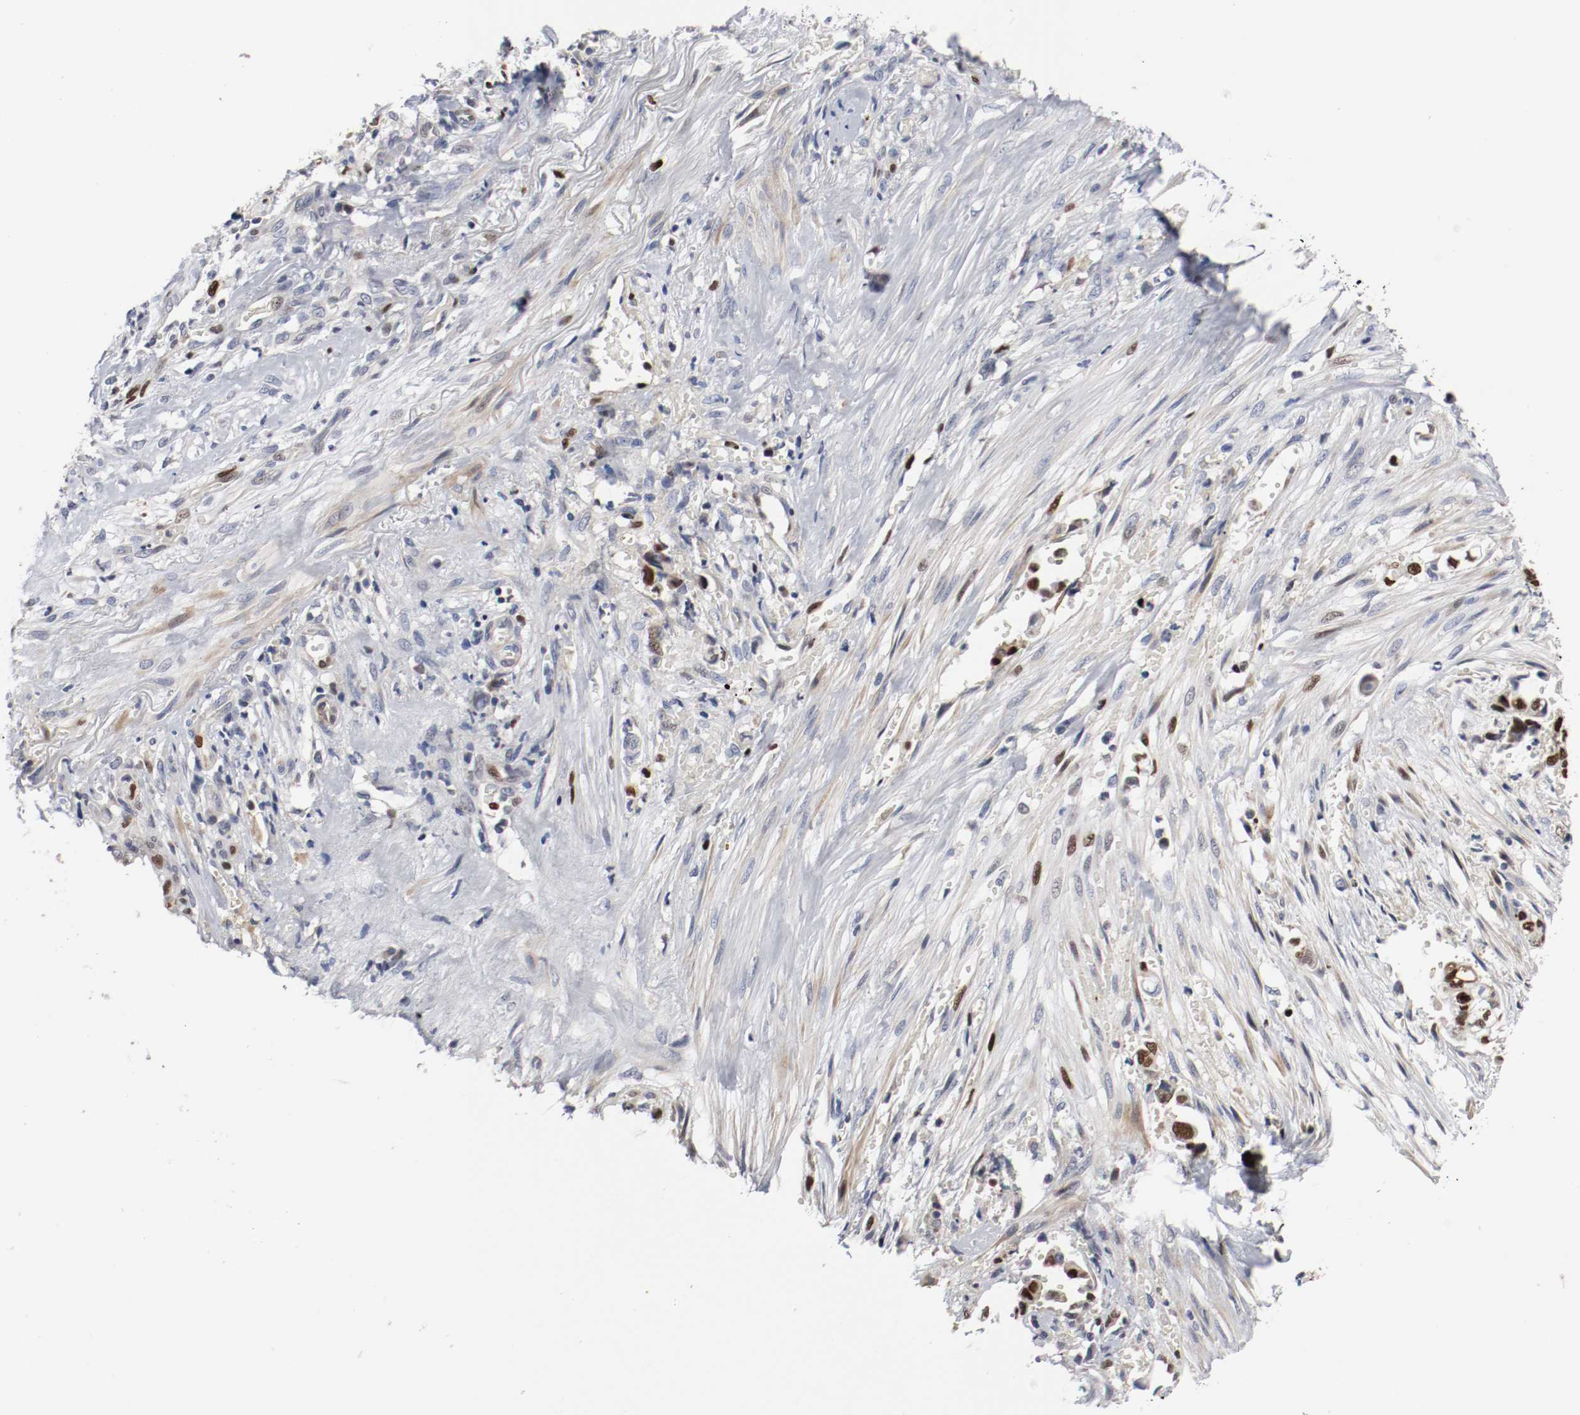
{"staining": {"intensity": "moderate", "quantity": "25%-75%", "location": "nuclear"}, "tissue": "liver cancer", "cell_type": "Tumor cells", "image_type": "cancer", "snomed": [{"axis": "morphology", "description": "Cholangiocarcinoma"}, {"axis": "topography", "description": "Liver"}], "caption": "DAB immunohistochemical staining of liver cancer (cholangiocarcinoma) reveals moderate nuclear protein staining in approximately 25%-75% of tumor cells.", "gene": "MCM6", "patient": {"sex": "female", "age": 70}}